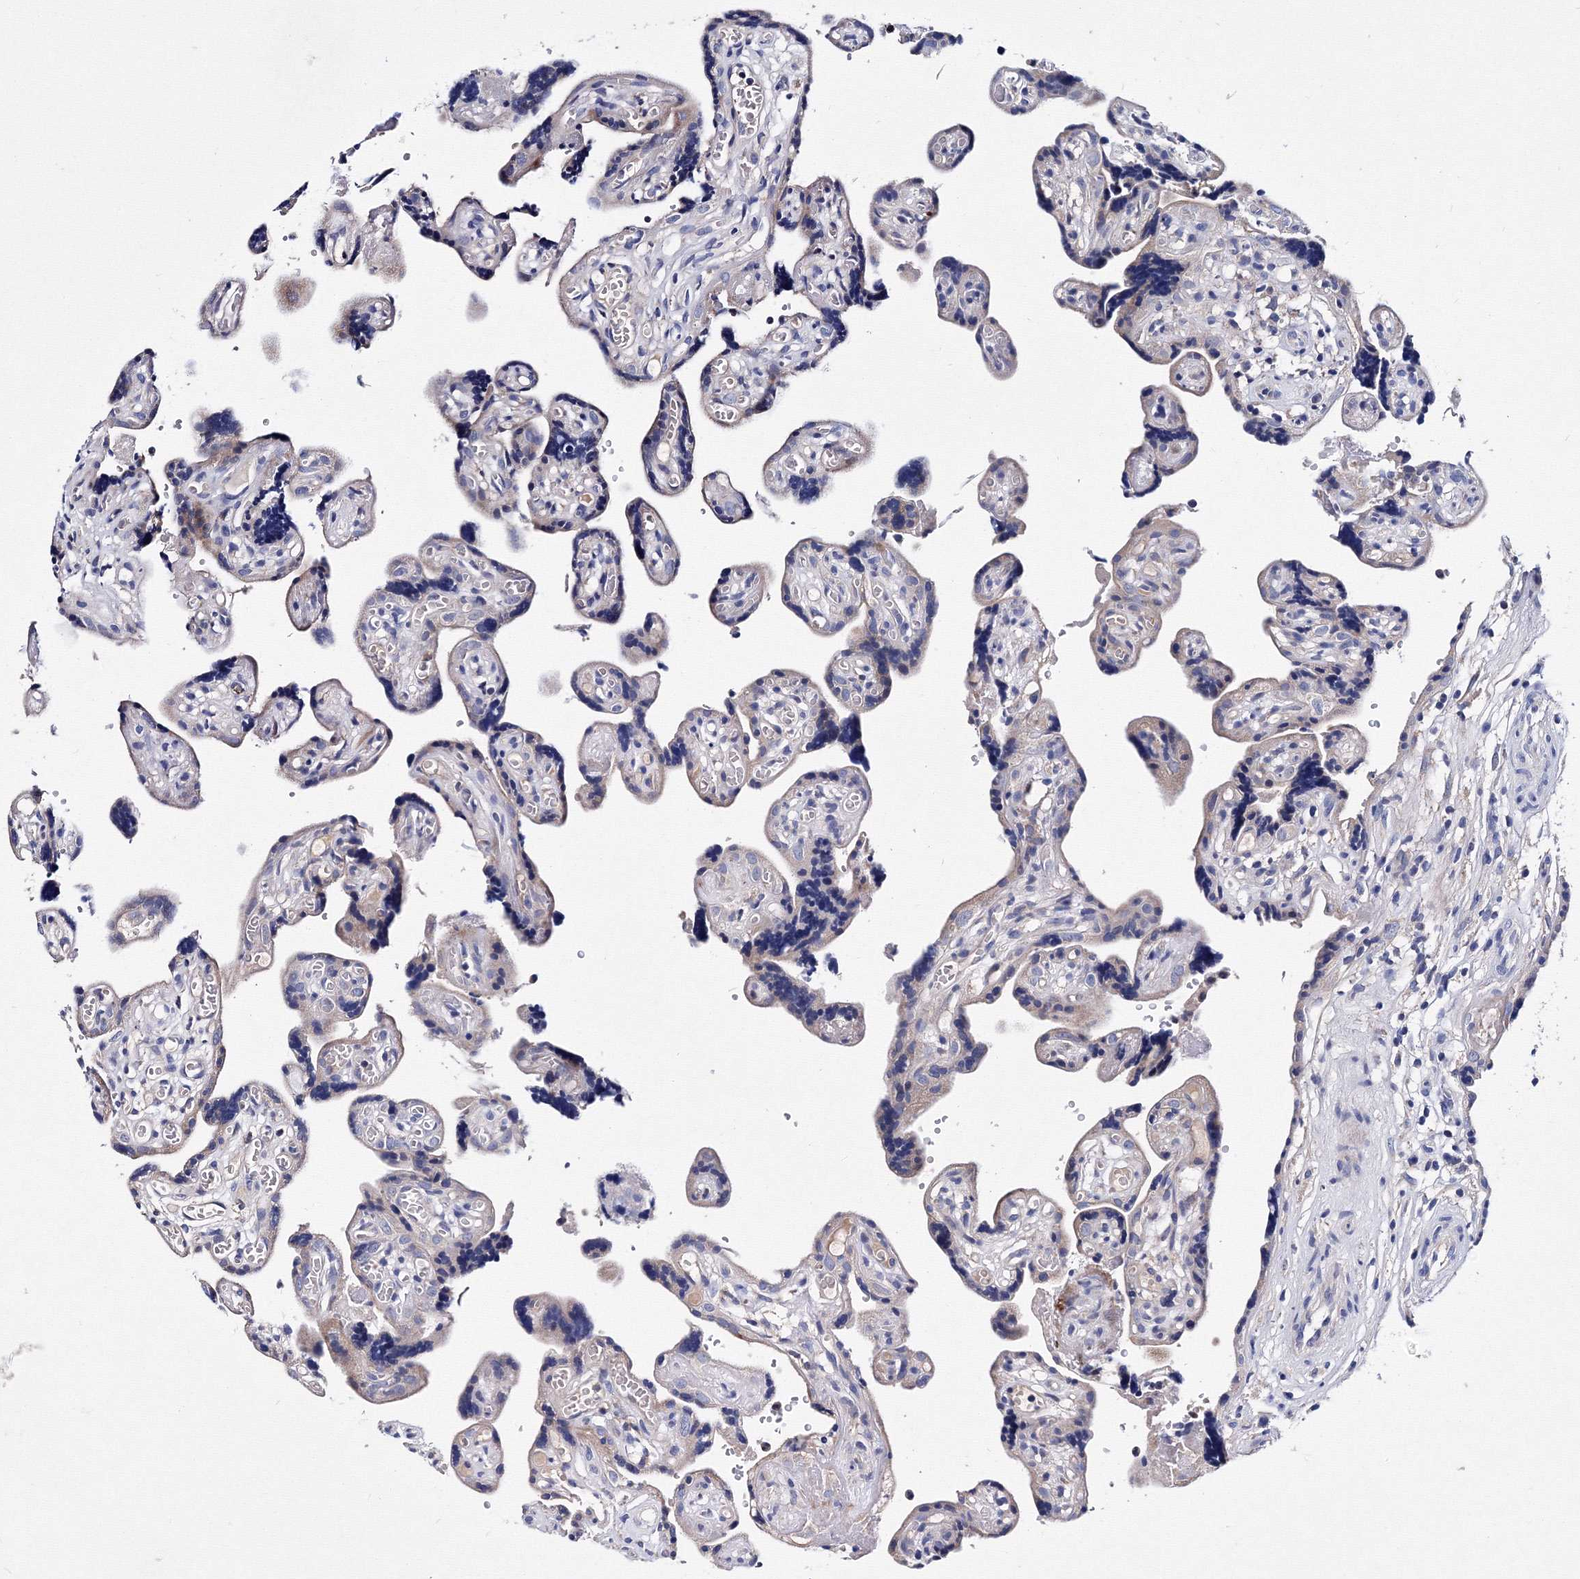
{"staining": {"intensity": "moderate", "quantity": ">75%", "location": "cytoplasmic/membranous"}, "tissue": "placenta", "cell_type": "Decidual cells", "image_type": "normal", "snomed": [{"axis": "morphology", "description": "Normal tissue, NOS"}, {"axis": "topography", "description": "Placenta"}], "caption": "DAB immunohistochemical staining of unremarkable placenta demonstrates moderate cytoplasmic/membranous protein expression in about >75% of decidual cells.", "gene": "TRPM2", "patient": {"sex": "female", "age": 30}}